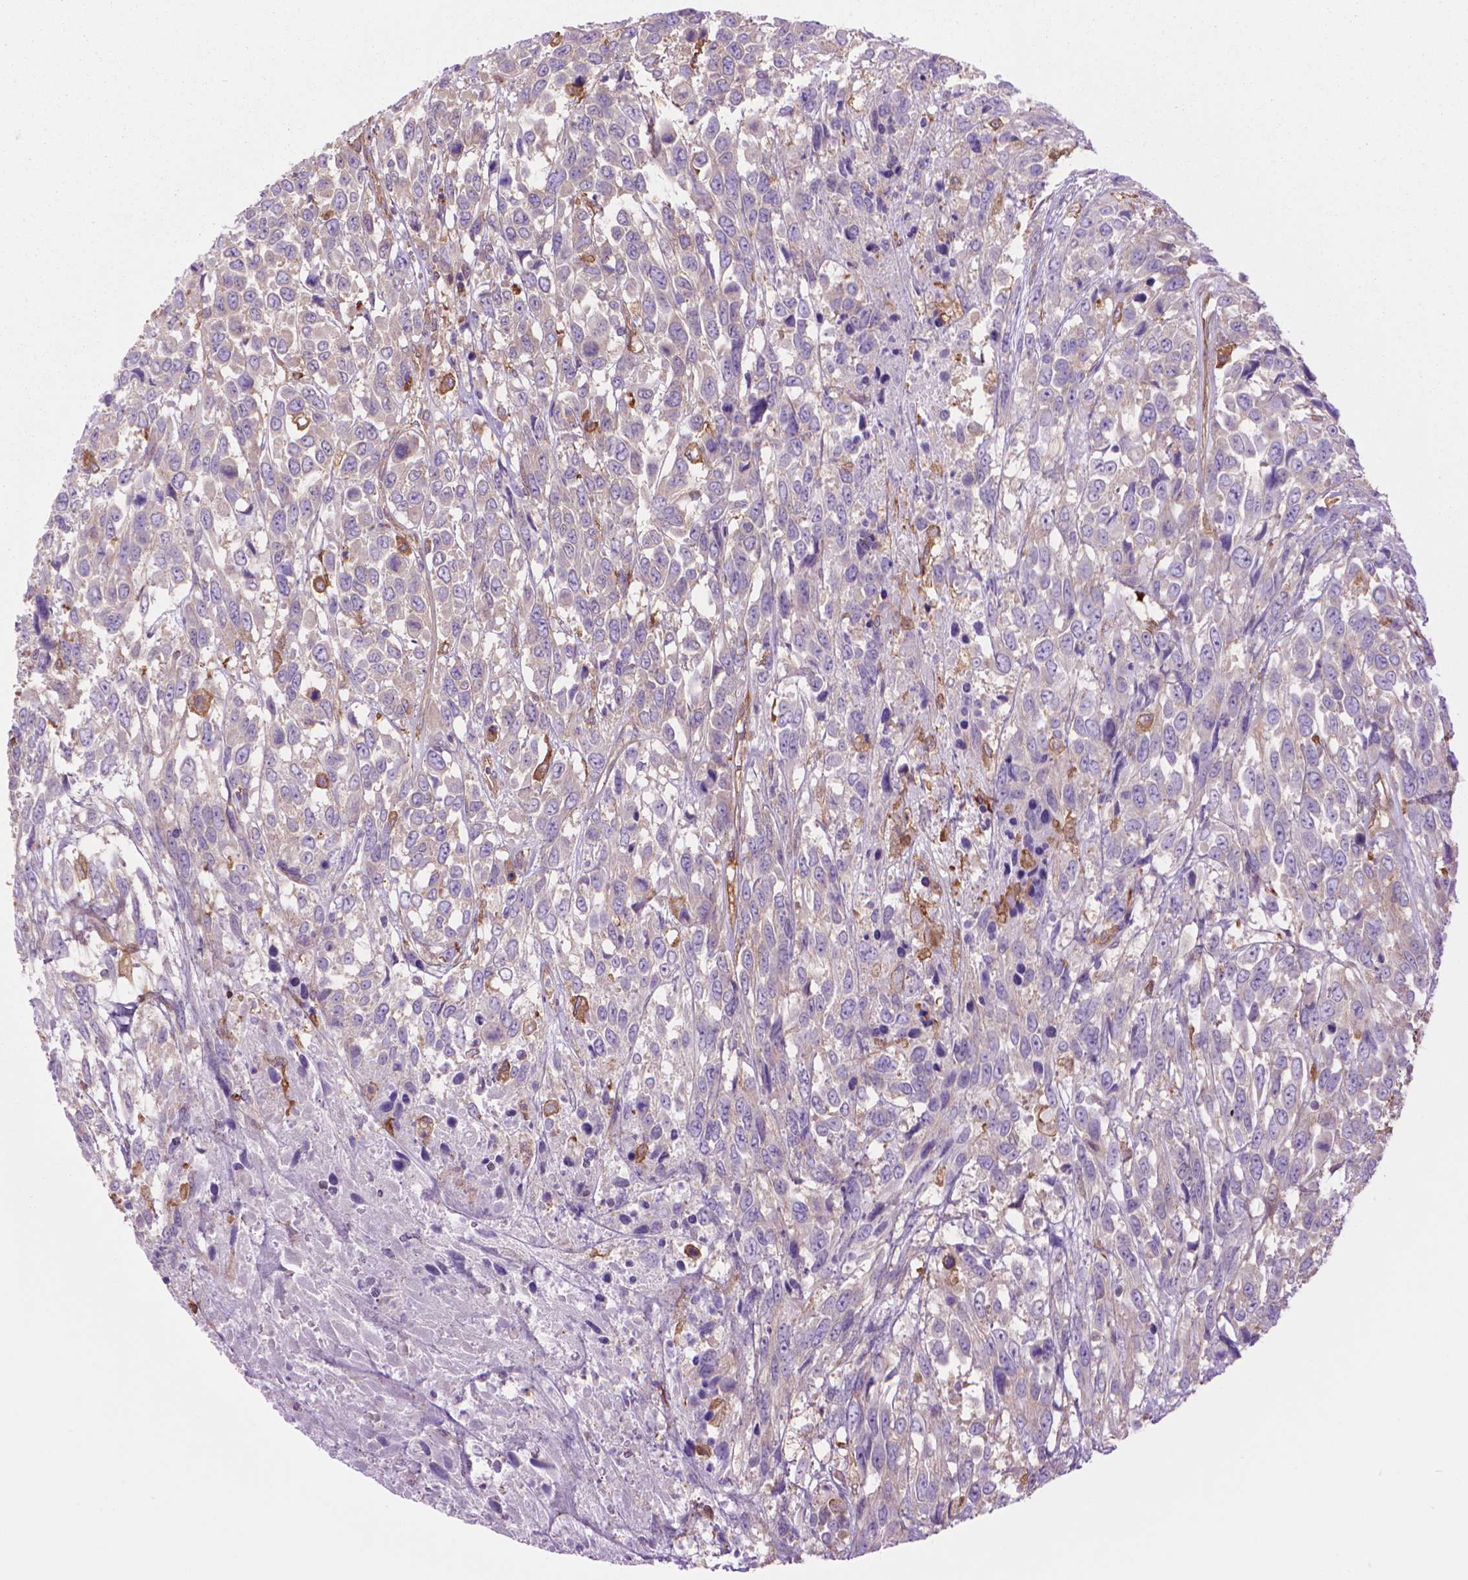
{"staining": {"intensity": "negative", "quantity": "none", "location": "none"}, "tissue": "urothelial cancer", "cell_type": "Tumor cells", "image_type": "cancer", "snomed": [{"axis": "morphology", "description": "Urothelial carcinoma, High grade"}, {"axis": "topography", "description": "Urinary bladder"}], "caption": "Image shows no significant protein expression in tumor cells of high-grade urothelial carcinoma.", "gene": "CORO1B", "patient": {"sex": "female", "age": 70}}